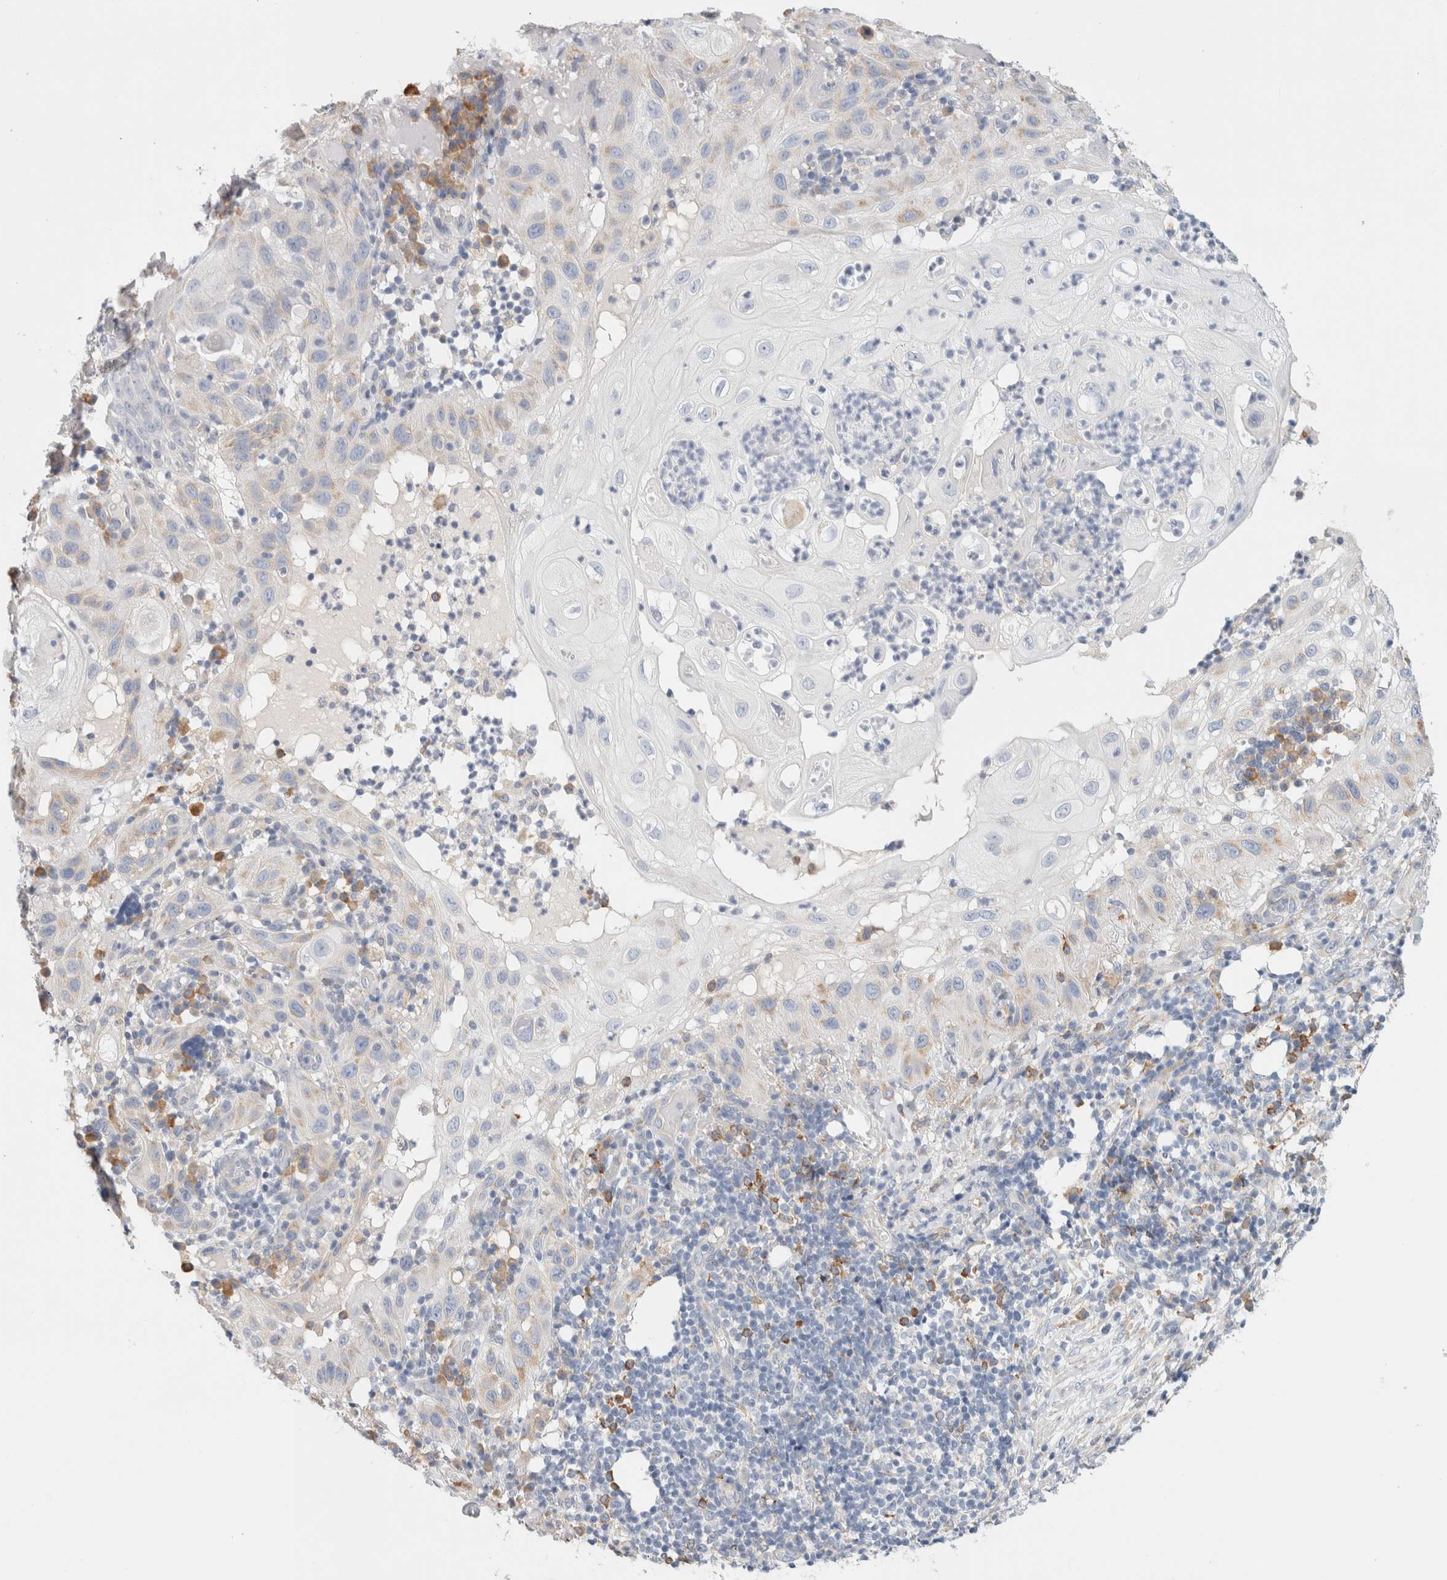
{"staining": {"intensity": "negative", "quantity": "none", "location": "none"}, "tissue": "skin cancer", "cell_type": "Tumor cells", "image_type": "cancer", "snomed": [{"axis": "morphology", "description": "Normal tissue, NOS"}, {"axis": "morphology", "description": "Squamous cell carcinoma, NOS"}, {"axis": "topography", "description": "Skin"}], "caption": "There is no significant positivity in tumor cells of skin squamous cell carcinoma.", "gene": "CSK", "patient": {"sex": "female", "age": 96}}